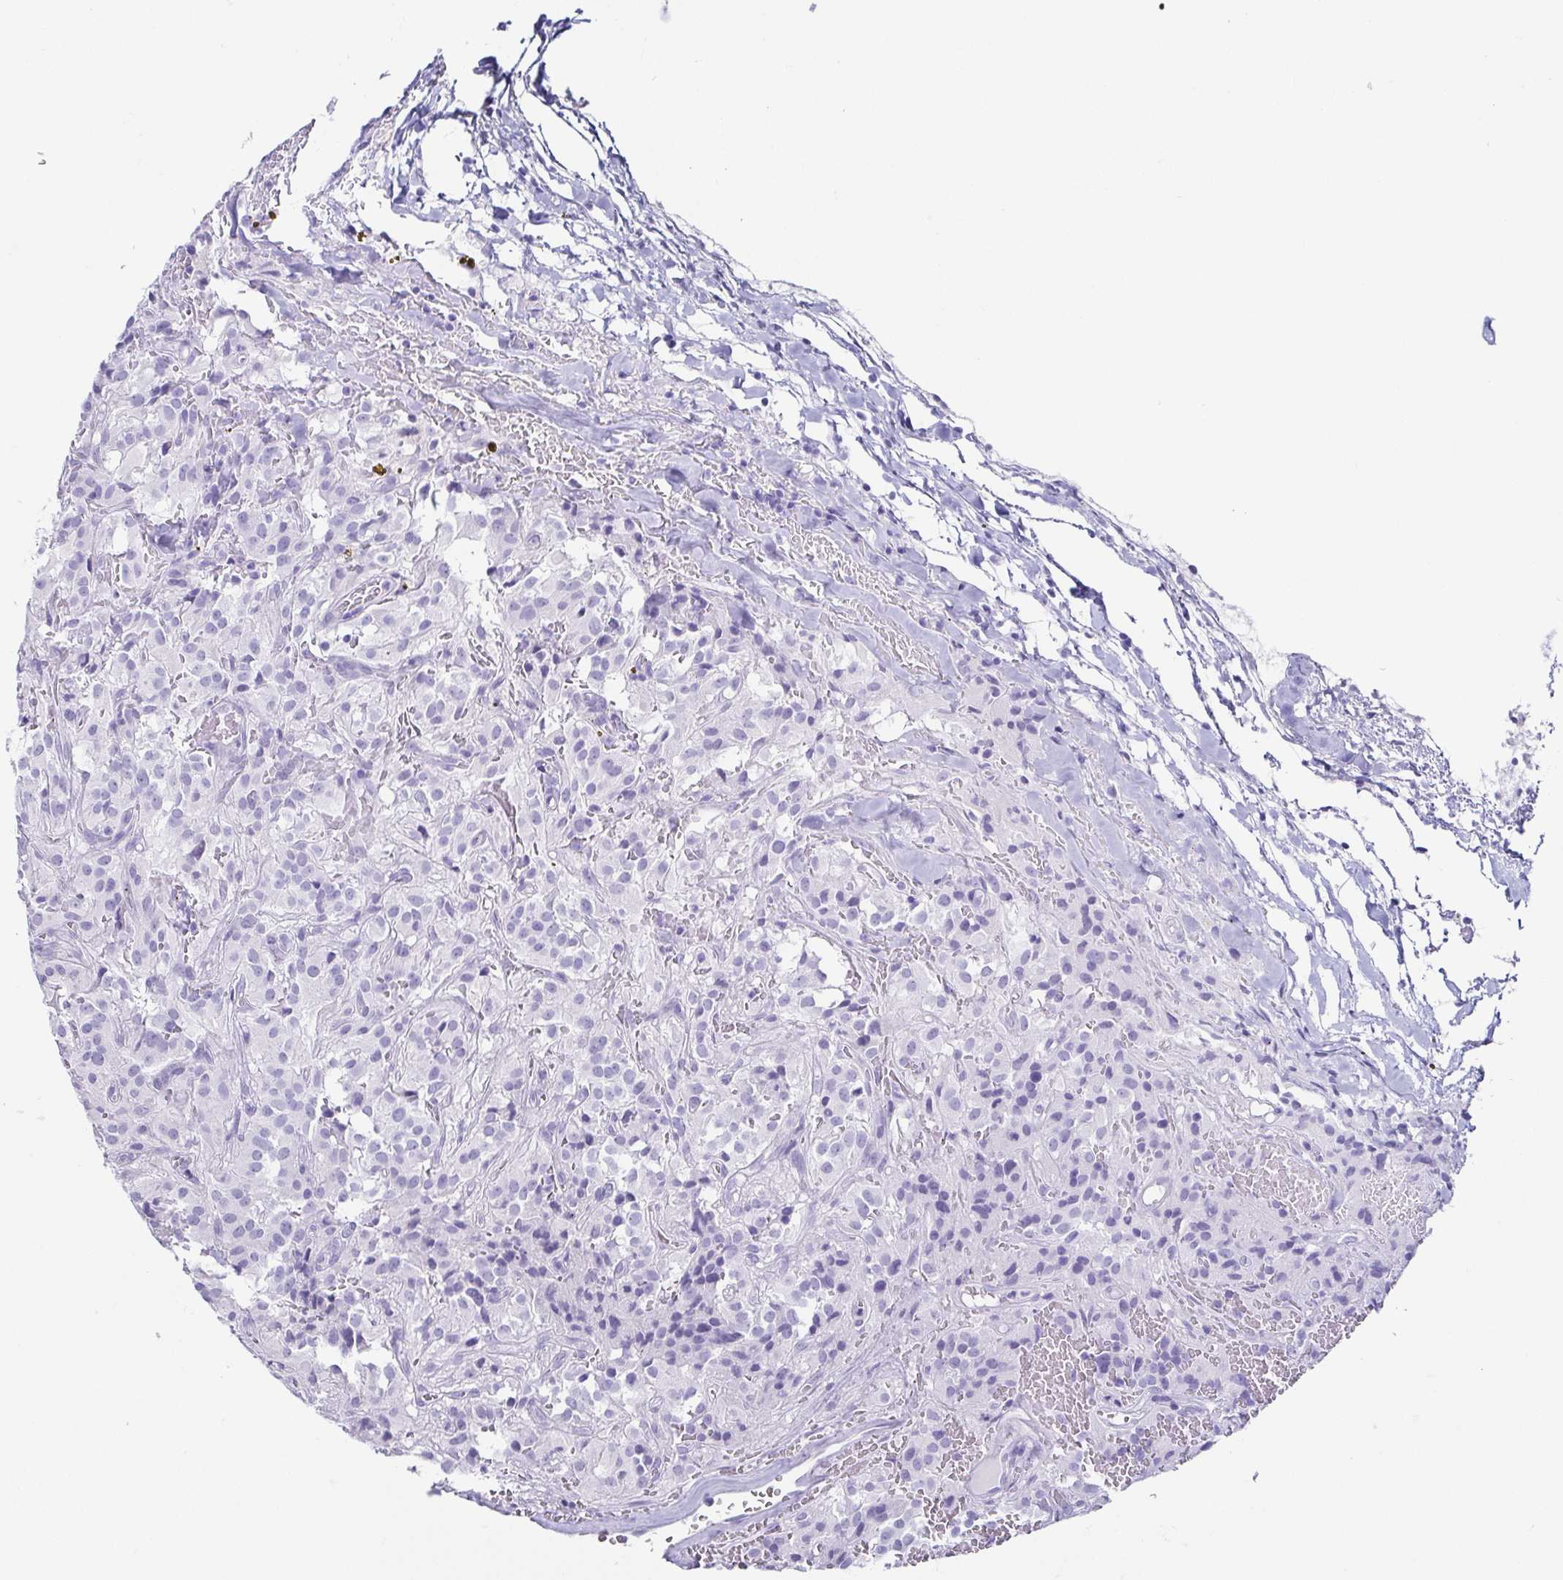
{"staining": {"intensity": "negative", "quantity": "none", "location": "none"}, "tissue": "glioma", "cell_type": "Tumor cells", "image_type": "cancer", "snomed": [{"axis": "morphology", "description": "Glioma, malignant, Low grade"}, {"axis": "topography", "description": "Brain"}], "caption": "This is an IHC image of human low-grade glioma (malignant). There is no staining in tumor cells.", "gene": "CD164L2", "patient": {"sex": "male", "age": 42}}